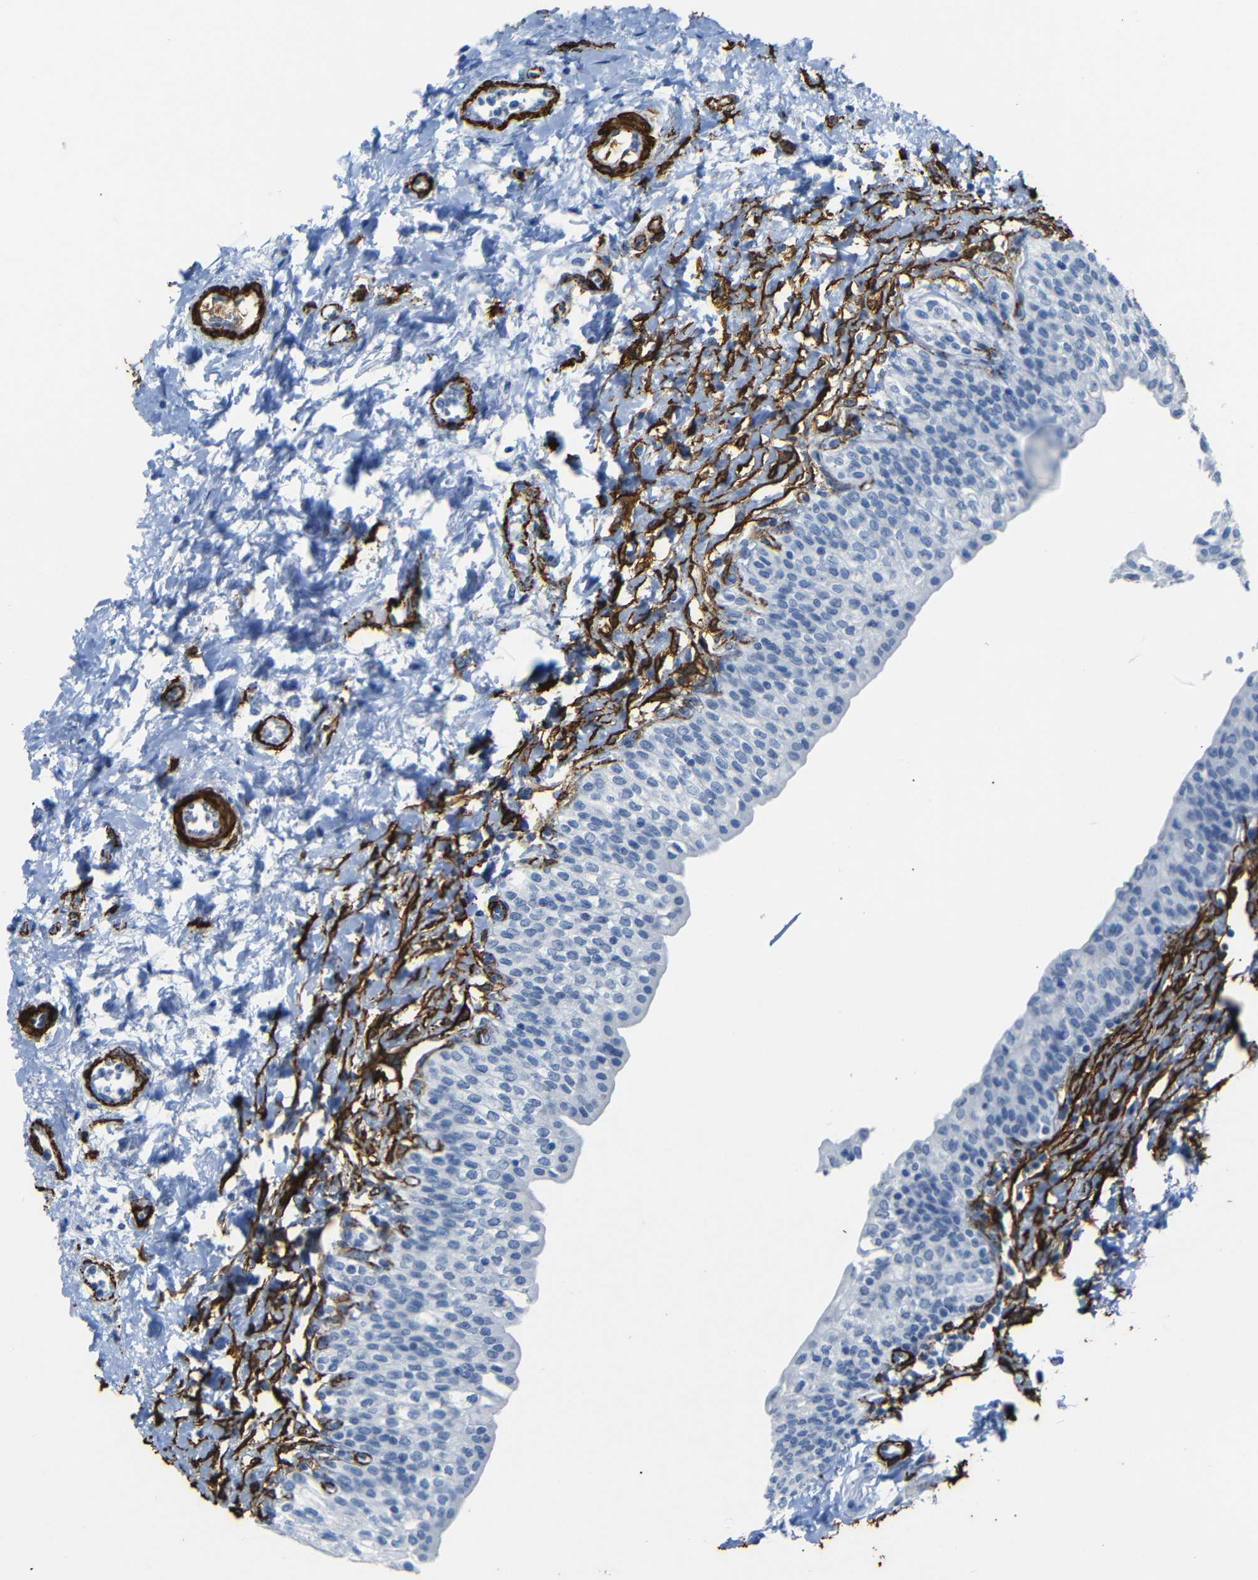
{"staining": {"intensity": "negative", "quantity": "none", "location": "none"}, "tissue": "urinary bladder", "cell_type": "Urothelial cells", "image_type": "normal", "snomed": [{"axis": "morphology", "description": "Normal tissue, NOS"}, {"axis": "topography", "description": "Urinary bladder"}], "caption": "Normal urinary bladder was stained to show a protein in brown. There is no significant expression in urothelial cells. Brightfield microscopy of immunohistochemistry stained with DAB (brown) and hematoxylin (blue), captured at high magnification.", "gene": "ACTA2", "patient": {"sex": "male", "age": 55}}